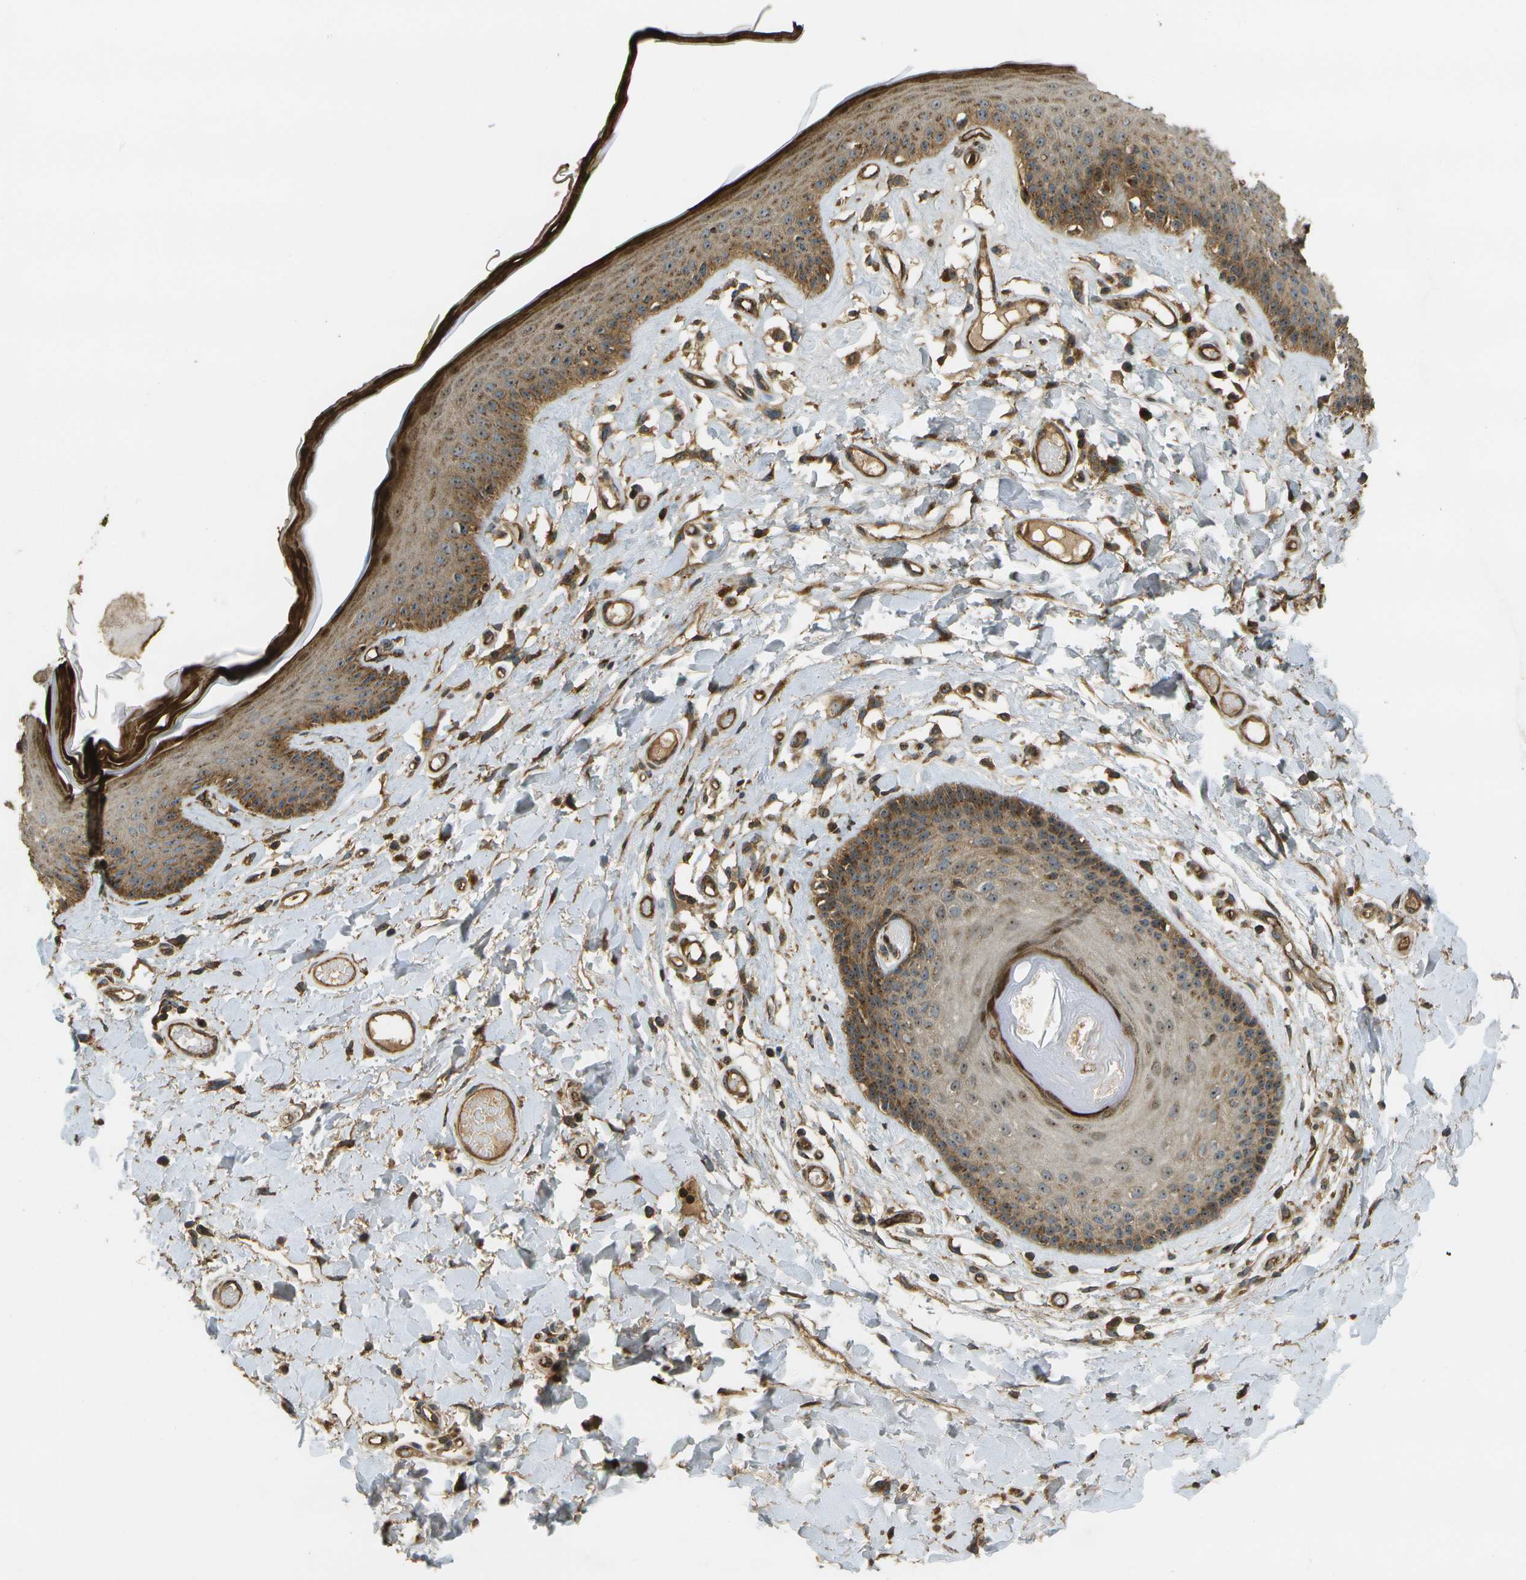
{"staining": {"intensity": "moderate", "quantity": ">75%", "location": "cytoplasmic/membranous,nuclear"}, "tissue": "skin", "cell_type": "Epidermal cells", "image_type": "normal", "snomed": [{"axis": "morphology", "description": "Normal tissue, NOS"}, {"axis": "topography", "description": "Vulva"}], "caption": "About >75% of epidermal cells in benign skin exhibit moderate cytoplasmic/membranous,nuclear protein positivity as visualized by brown immunohistochemical staining.", "gene": "LRP12", "patient": {"sex": "female", "age": 73}}